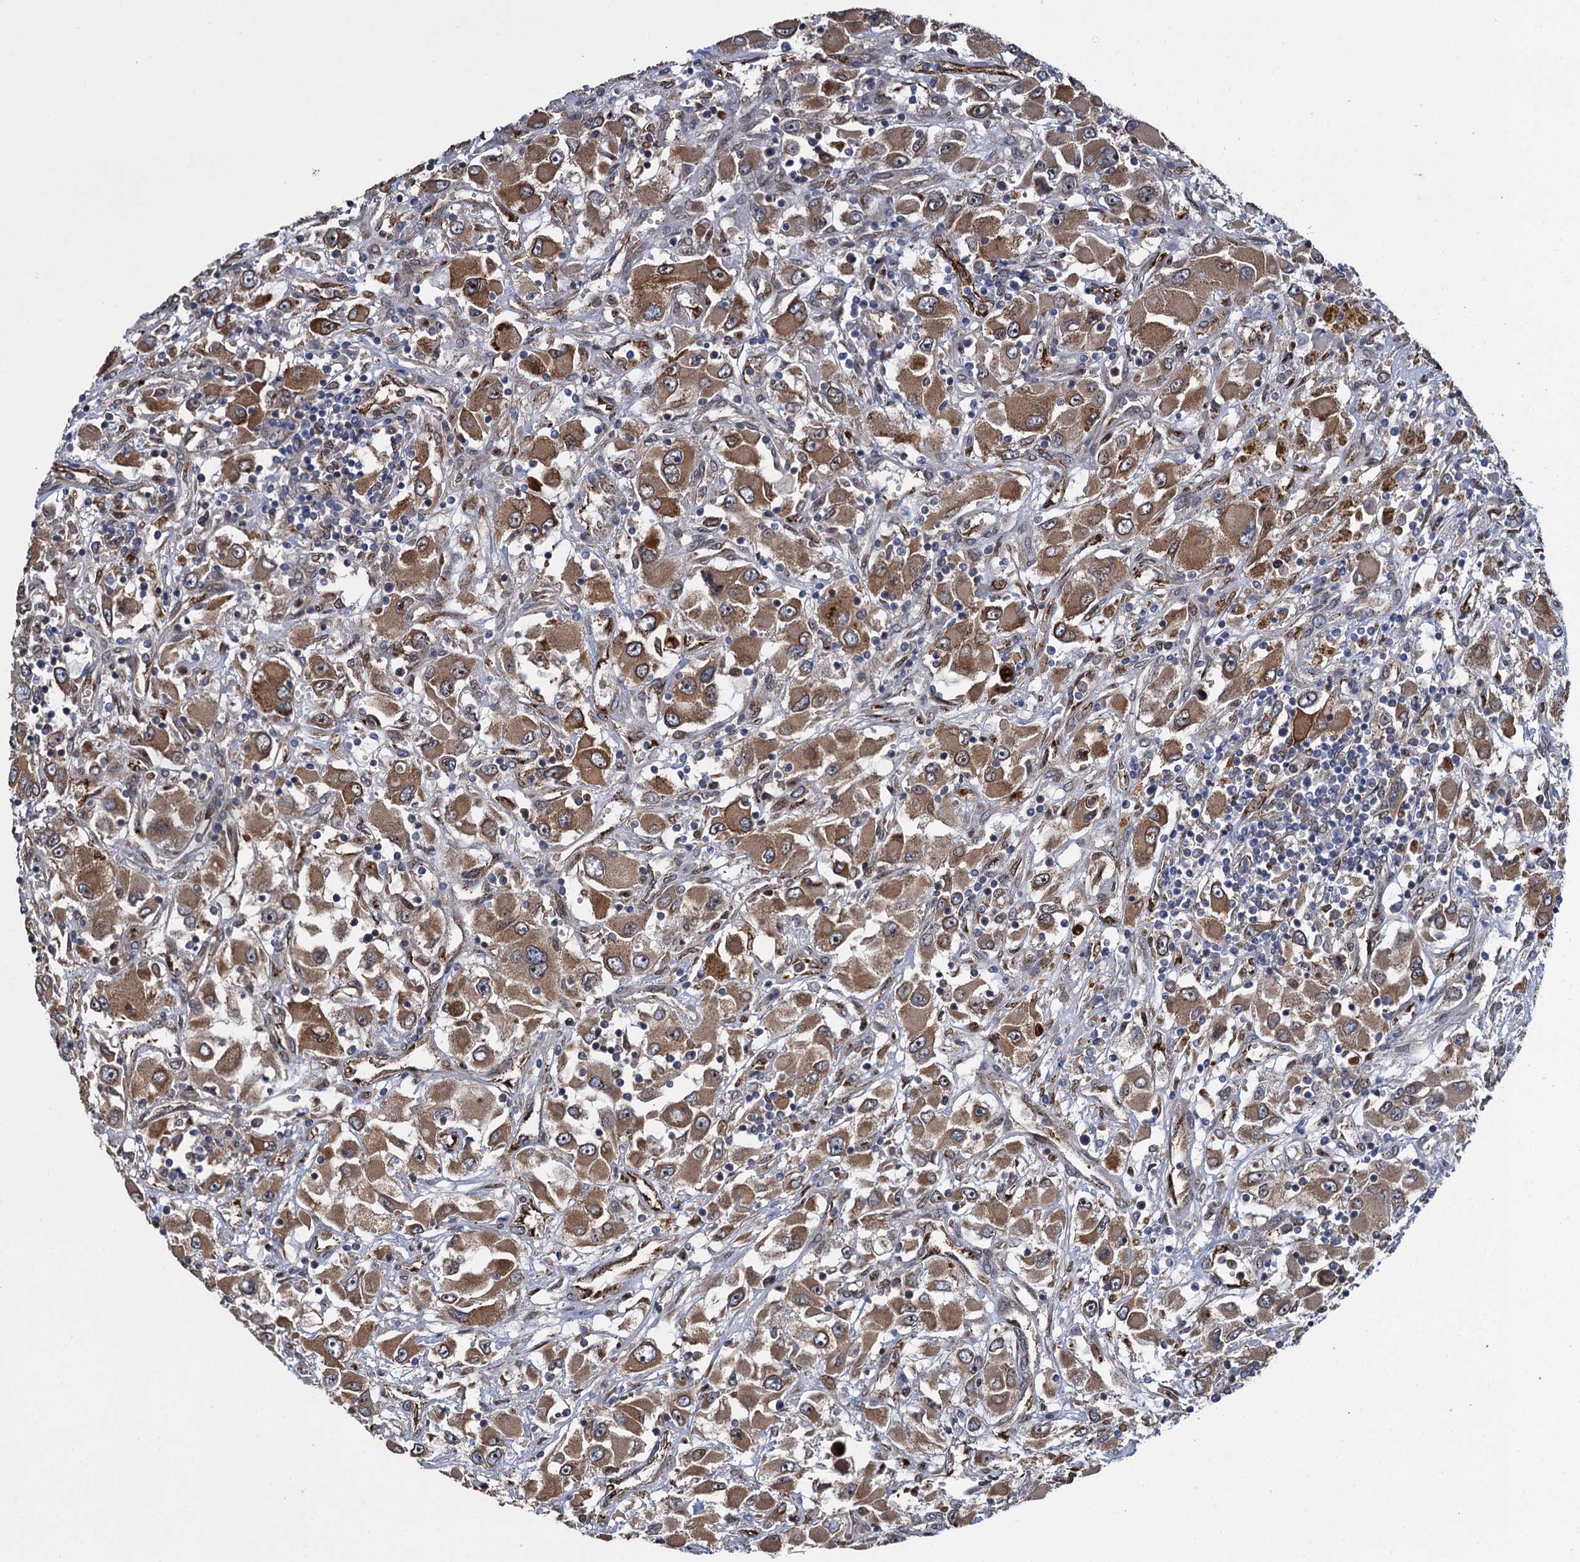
{"staining": {"intensity": "moderate", "quantity": ">75%", "location": "cytoplasmic/membranous"}, "tissue": "renal cancer", "cell_type": "Tumor cells", "image_type": "cancer", "snomed": [{"axis": "morphology", "description": "Adenocarcinoma, NOS"}, {"axis": "topography", "description": "Kidney"}], "caption": "The histopathology image demonstrates a brown stain indicating the presence of a protein in the cytoplasmic/membranous of tumor cells in renal adenocarcinoma. (DAB (3,3'-diaminobenzidine) IHC, brown staining for protein, blue staining for nuclei).", "gene": "EVX2", "patient": {"sex": "female", "age": 52}}